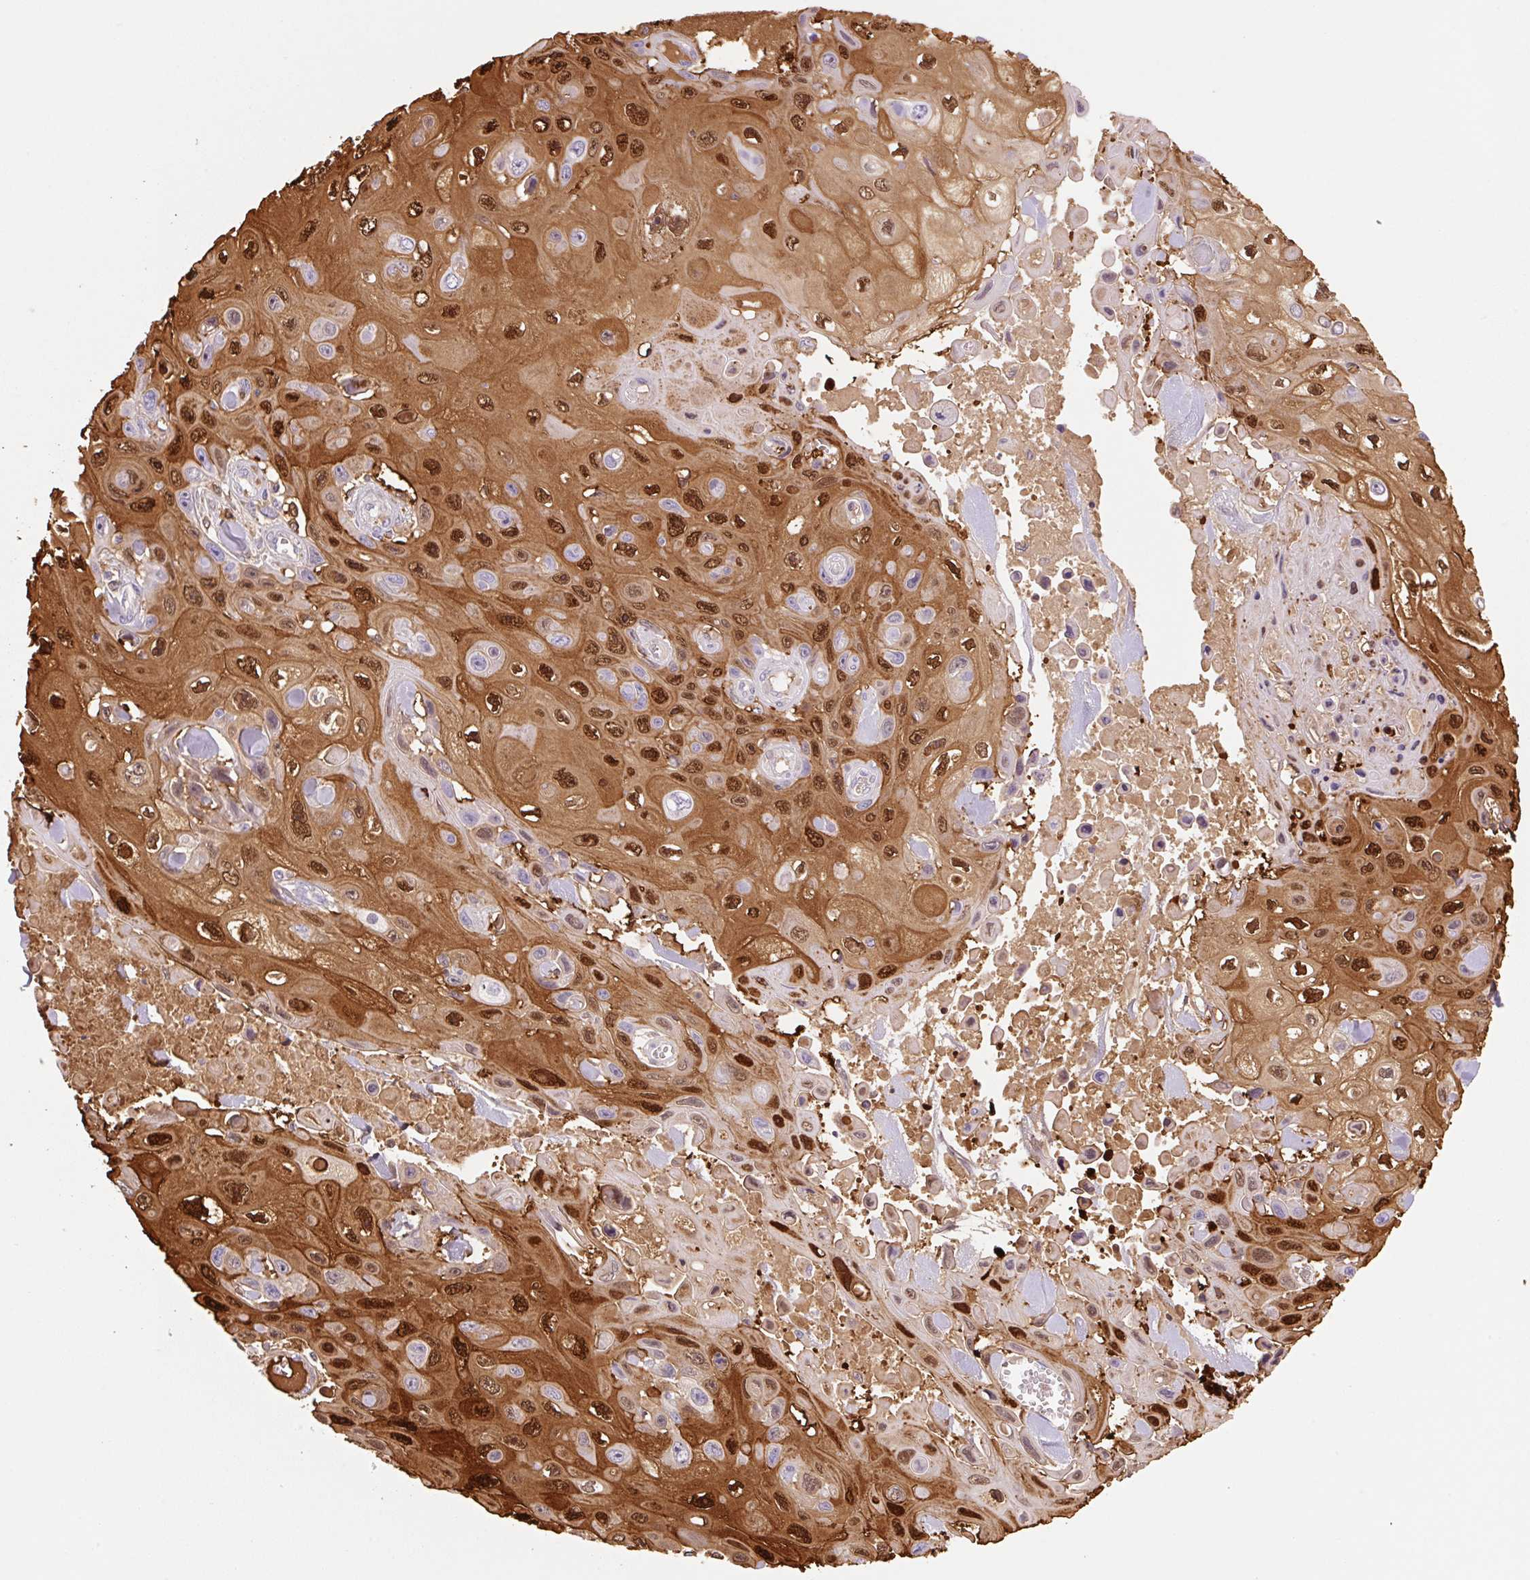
{"staining": {"intensity": "strong", "quantity": ">75%", "location": "cytoplasmic/membranous,nuclear"}, "tissue": "skin cancer", "cell_type": "Tumor cells", "image_type": "cancer", "snomed": [{"axis": "morphology", "description": "Squamous cell carcinoma, NOS"}, {"axis": "topography", "description": "Skin"}], "caption": "This is an image of immunohistochemistry (IHC) staining of squamous cell carcinoma (skin), which shows strong positivity in the cytoplasmic/membranous and nuclear of tumor cells.", "gene": "FABP5", "patient": {"sex": "male", "age": 82}}